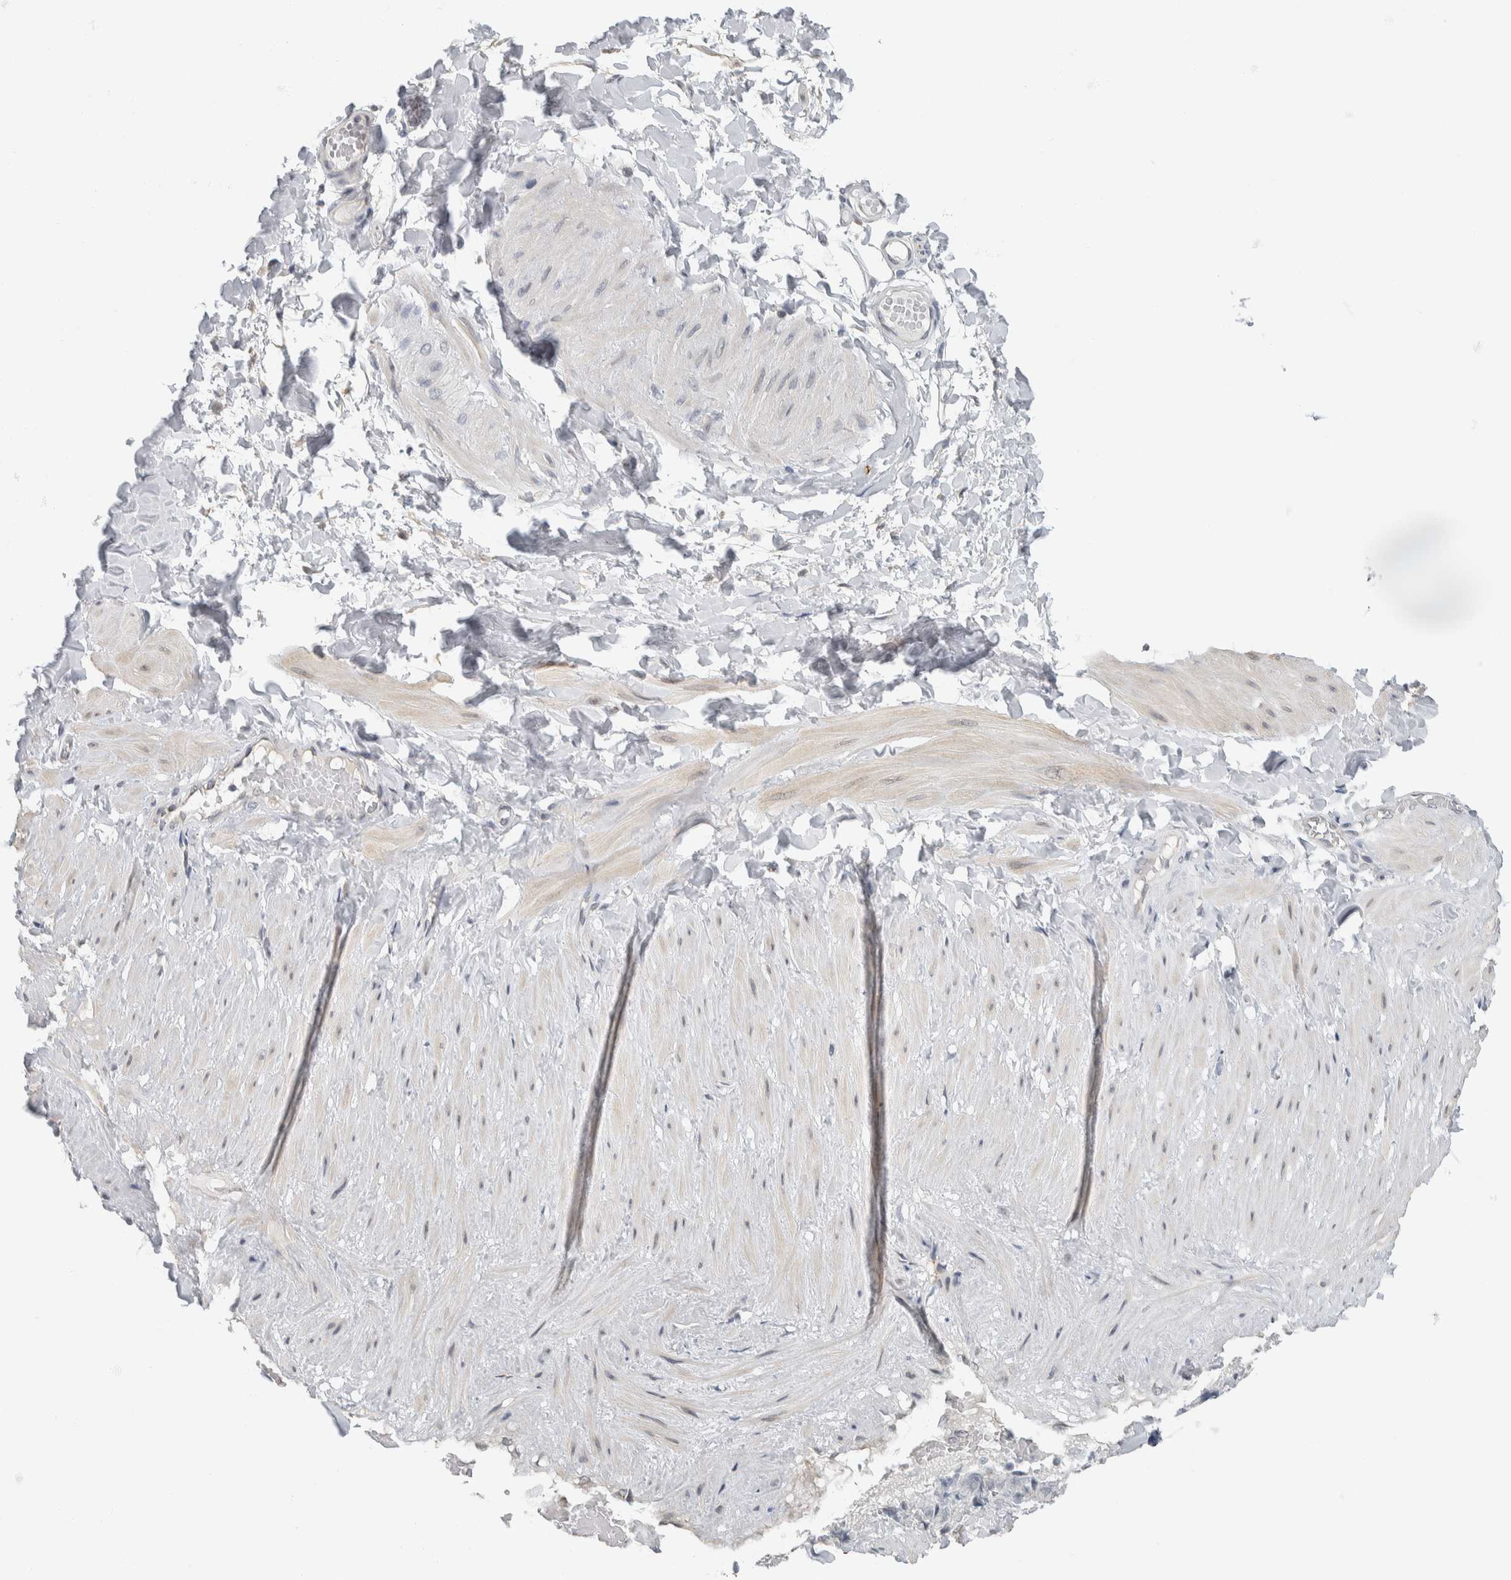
{"staining": {"intensity": "negative", "quantity": "none", "location": "none"}, "tissue": "adipose tissue", "cell_type": "Adipocytes", "image_type": "normal", "snomed": [{"axis": "morphology", "description": "Normal tissue, NOS"}, {"axis": "topography", "description": "Adipose tissue"}, {"axis": "topography", "description": "Vascular tissue"}, {"axis": "topography", "description": "Peripheral nerve tissue"}], "caption": "The photomicrograph displays no staining of adipocytes in normal adipose tissue. (DAB immunohistochemistry visualized using brightfield microscopy, high magnification).", "gene": "NEFM", "patient": {"sex": "male", "age": 25}}